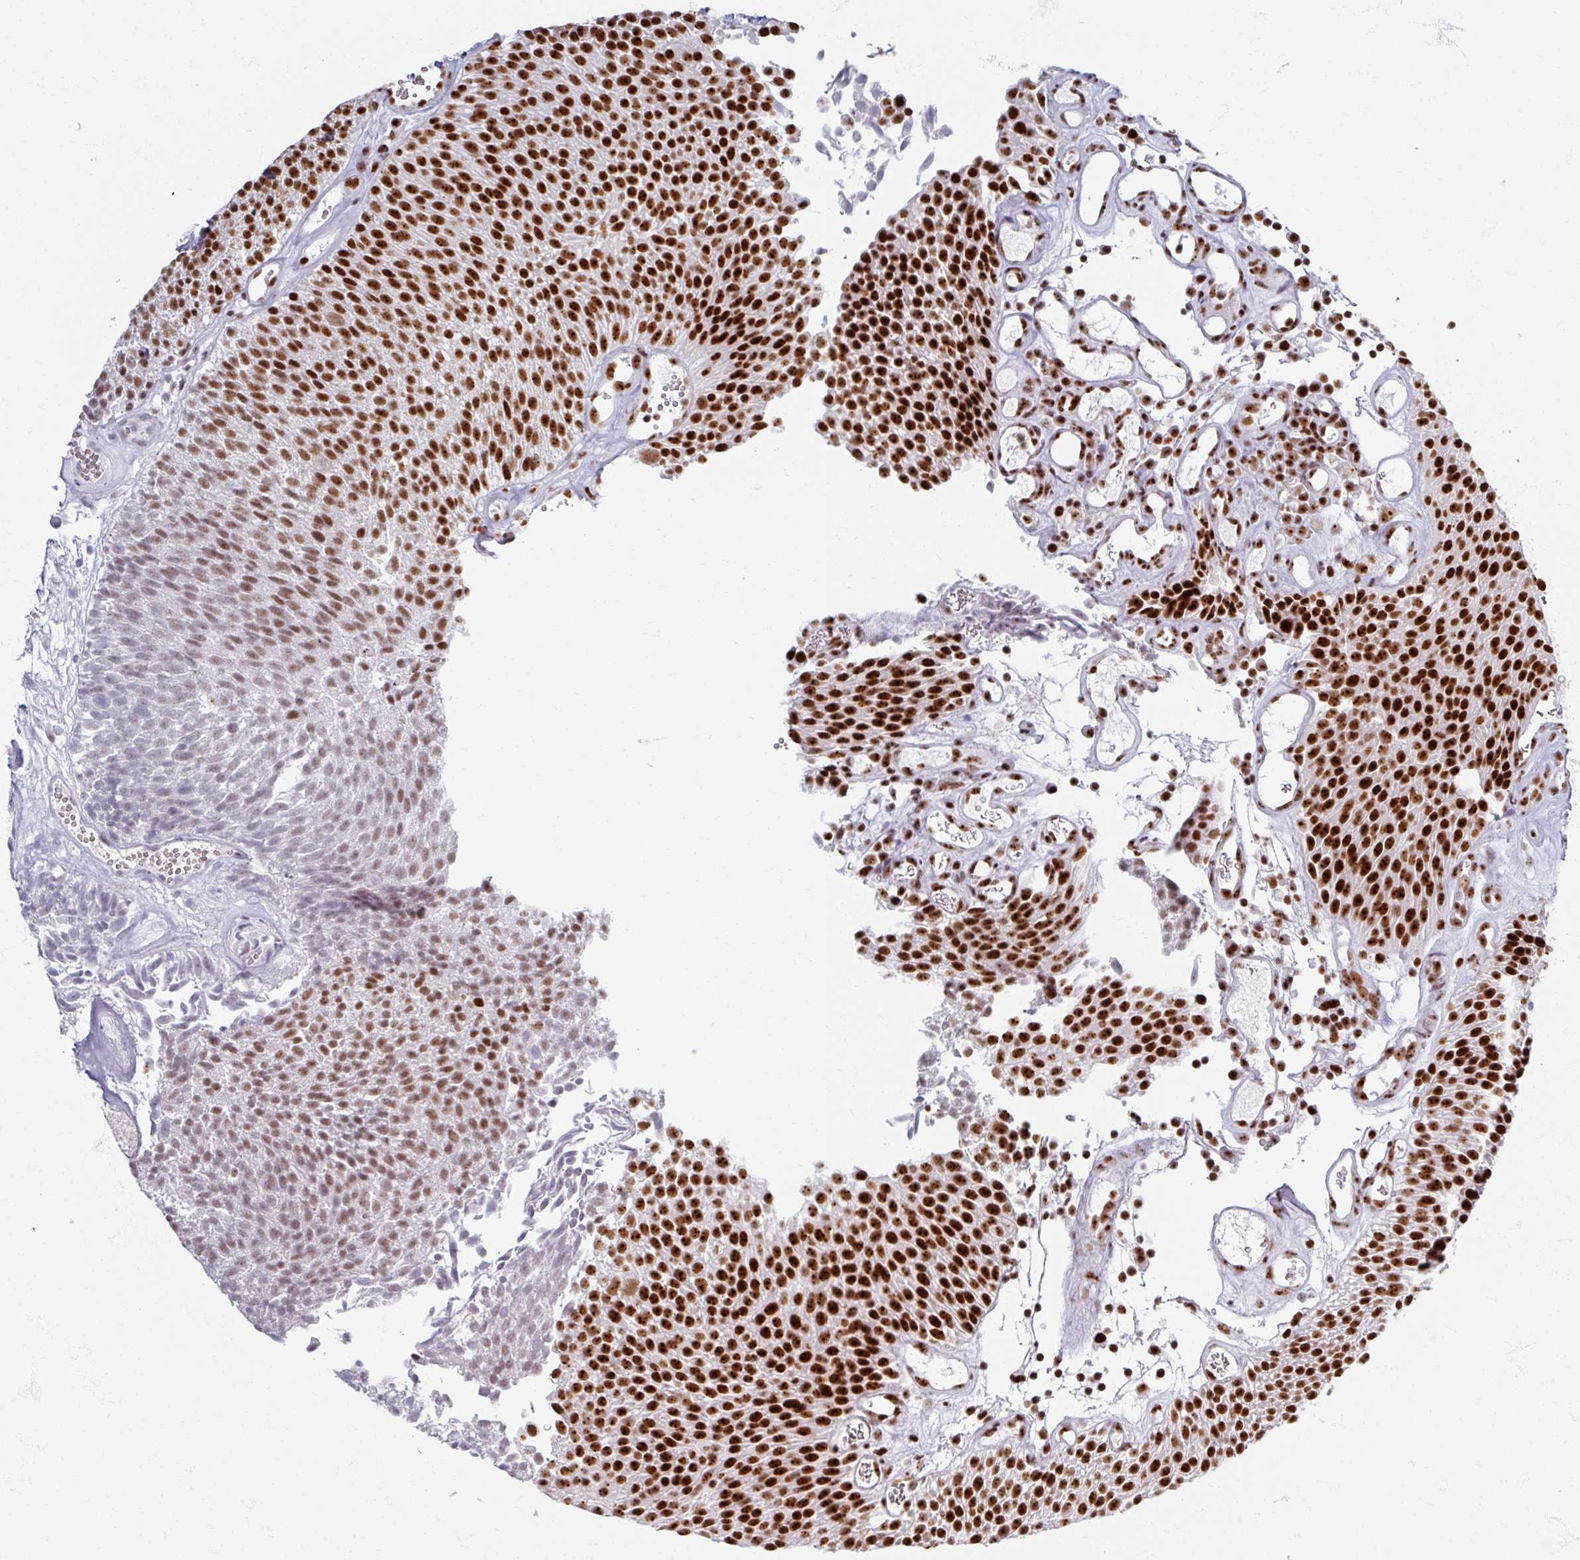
{"staining": {"intensity": "strong", "quantity": ">75%", "location": "nuclear"}, "tissue": "urothelial cancer", "cell_type": "Tumor cells", "image_type": "cancer", "snomed": [{"axis": "morphology", "description": "Urothelial carcinoma, Low grade"}, {"axis": "topography", "description": "Urinary bladder"}], "caption": "Human low-grade urothelial carcinoma stained with a brown dye reveals strong nuclear positive positivity in approximately >75% of tumor cells.", "gene": "ADAR", "patient": {"sex": "female", "age": 79}}